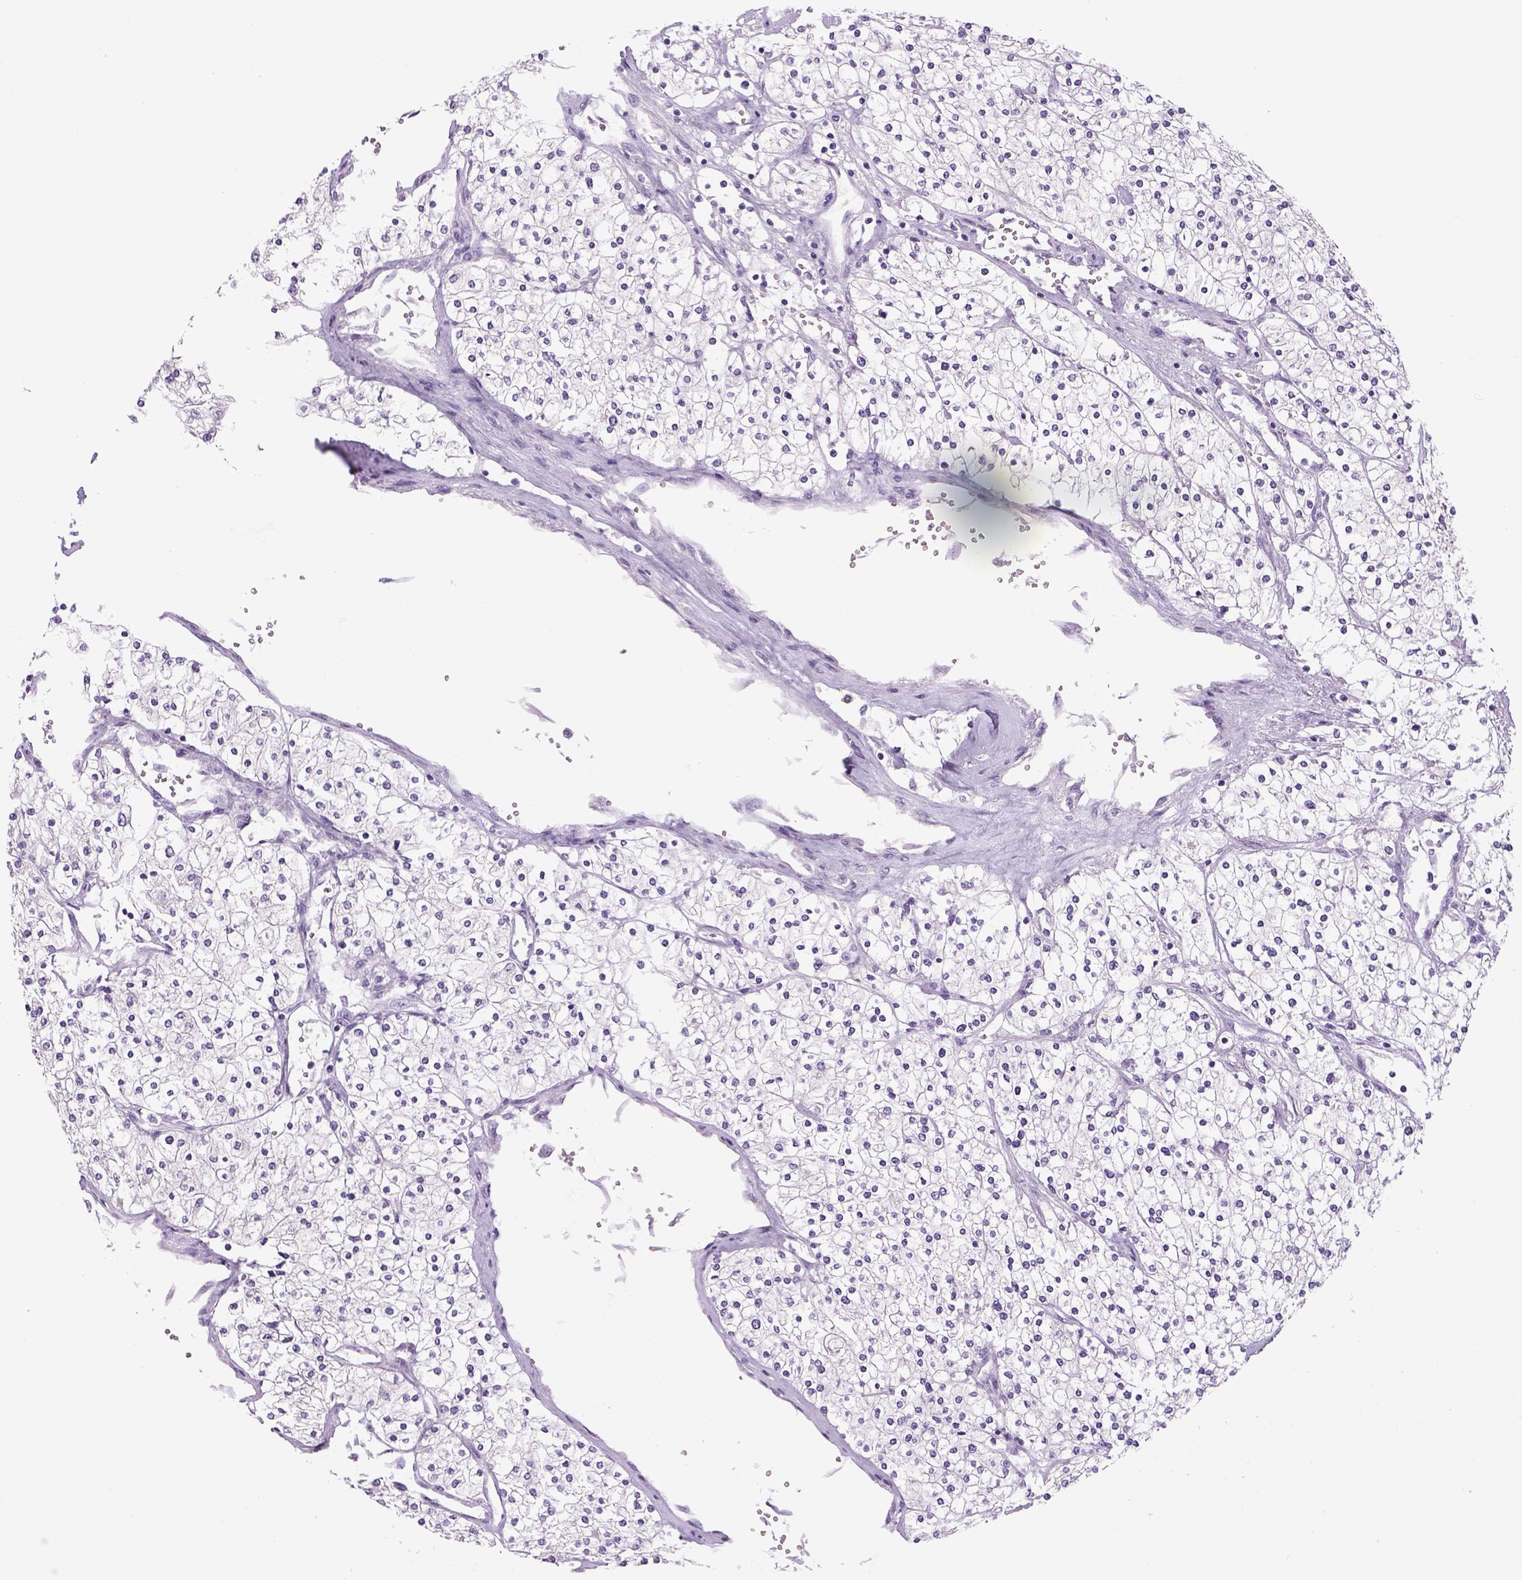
{"staining": {"intensity": "negative", "quantity": "none", "location": "none"}, "tissue": "renal cancer", "cell_type": "Tumor cells", "image_type": "cancer", "snomed": [{"axis": "morphology", "description": "Adenocarcinoma, NOS"}, {"axis": "topography", "description": "Kidney"}], "caption": "Image shows no protein expression in tumor cells of adenocarcinoma (renal) tissue. (DAB IHC visualized using brightfield microscopy, high magnification).", "gene": "DBH", "patient": {"sex": "male", "age": 80}}